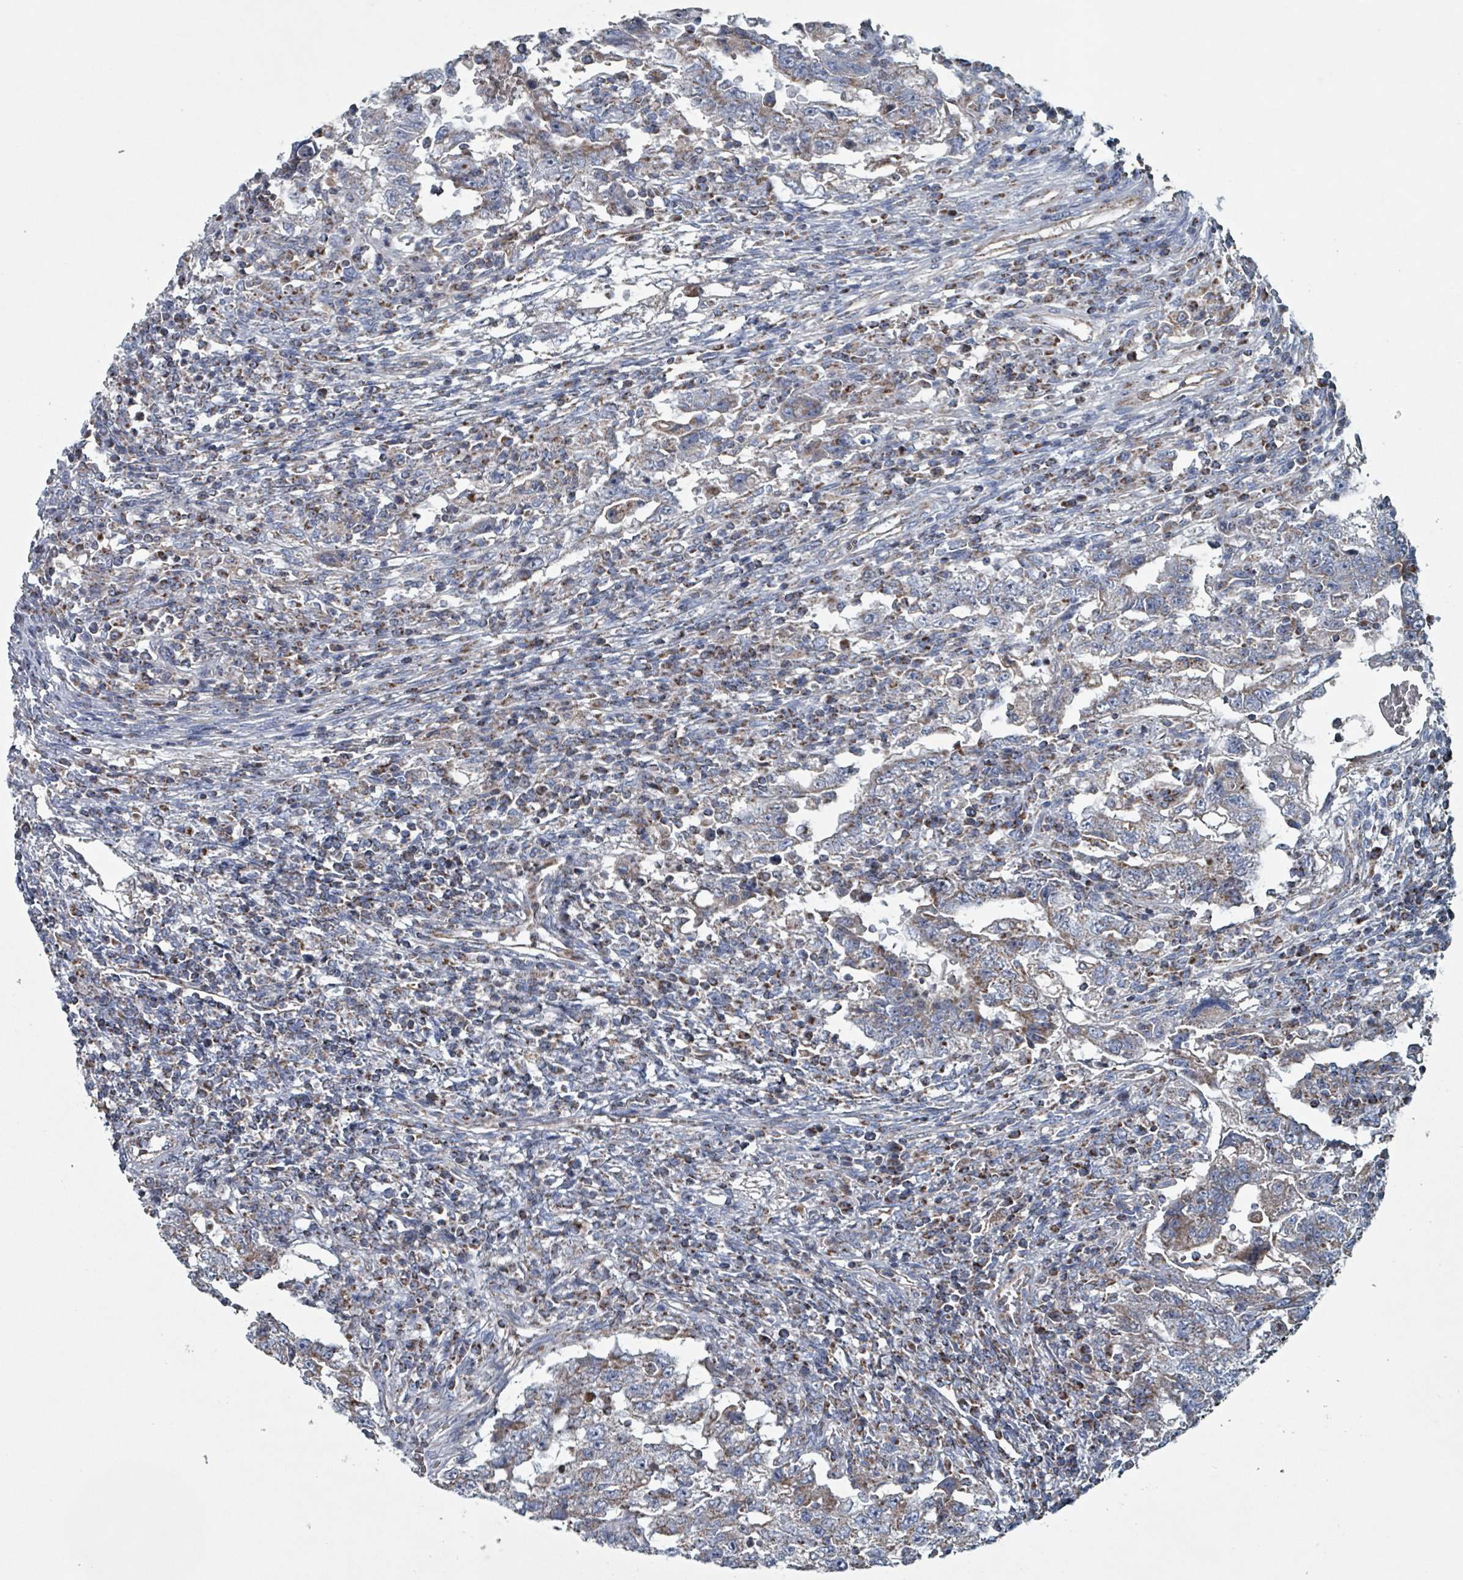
{"staining": {"intensity": "weak", "quantity": "25%-75%", "location": "cytoplasmic/membranous"}, "tissue": "testis cancer", "cell_type": "Tumor cells", "image_type": "cancer", "snomed": [{"axis": "morphology", "description": "Carcinoma, Embryonal, NOS"}, {"axis": "topography", "description": "Testis"}], "caption": "Embryonal carcinoma (testis) tissue displays weak cytoplasmic/membranous staining in about 25%-75% of tumor cells (DAB IHC, brown staining for protein, blue staining for nuclei).", "gene": "ABHD18", "patient": {"sex": "male", "age": 26}}